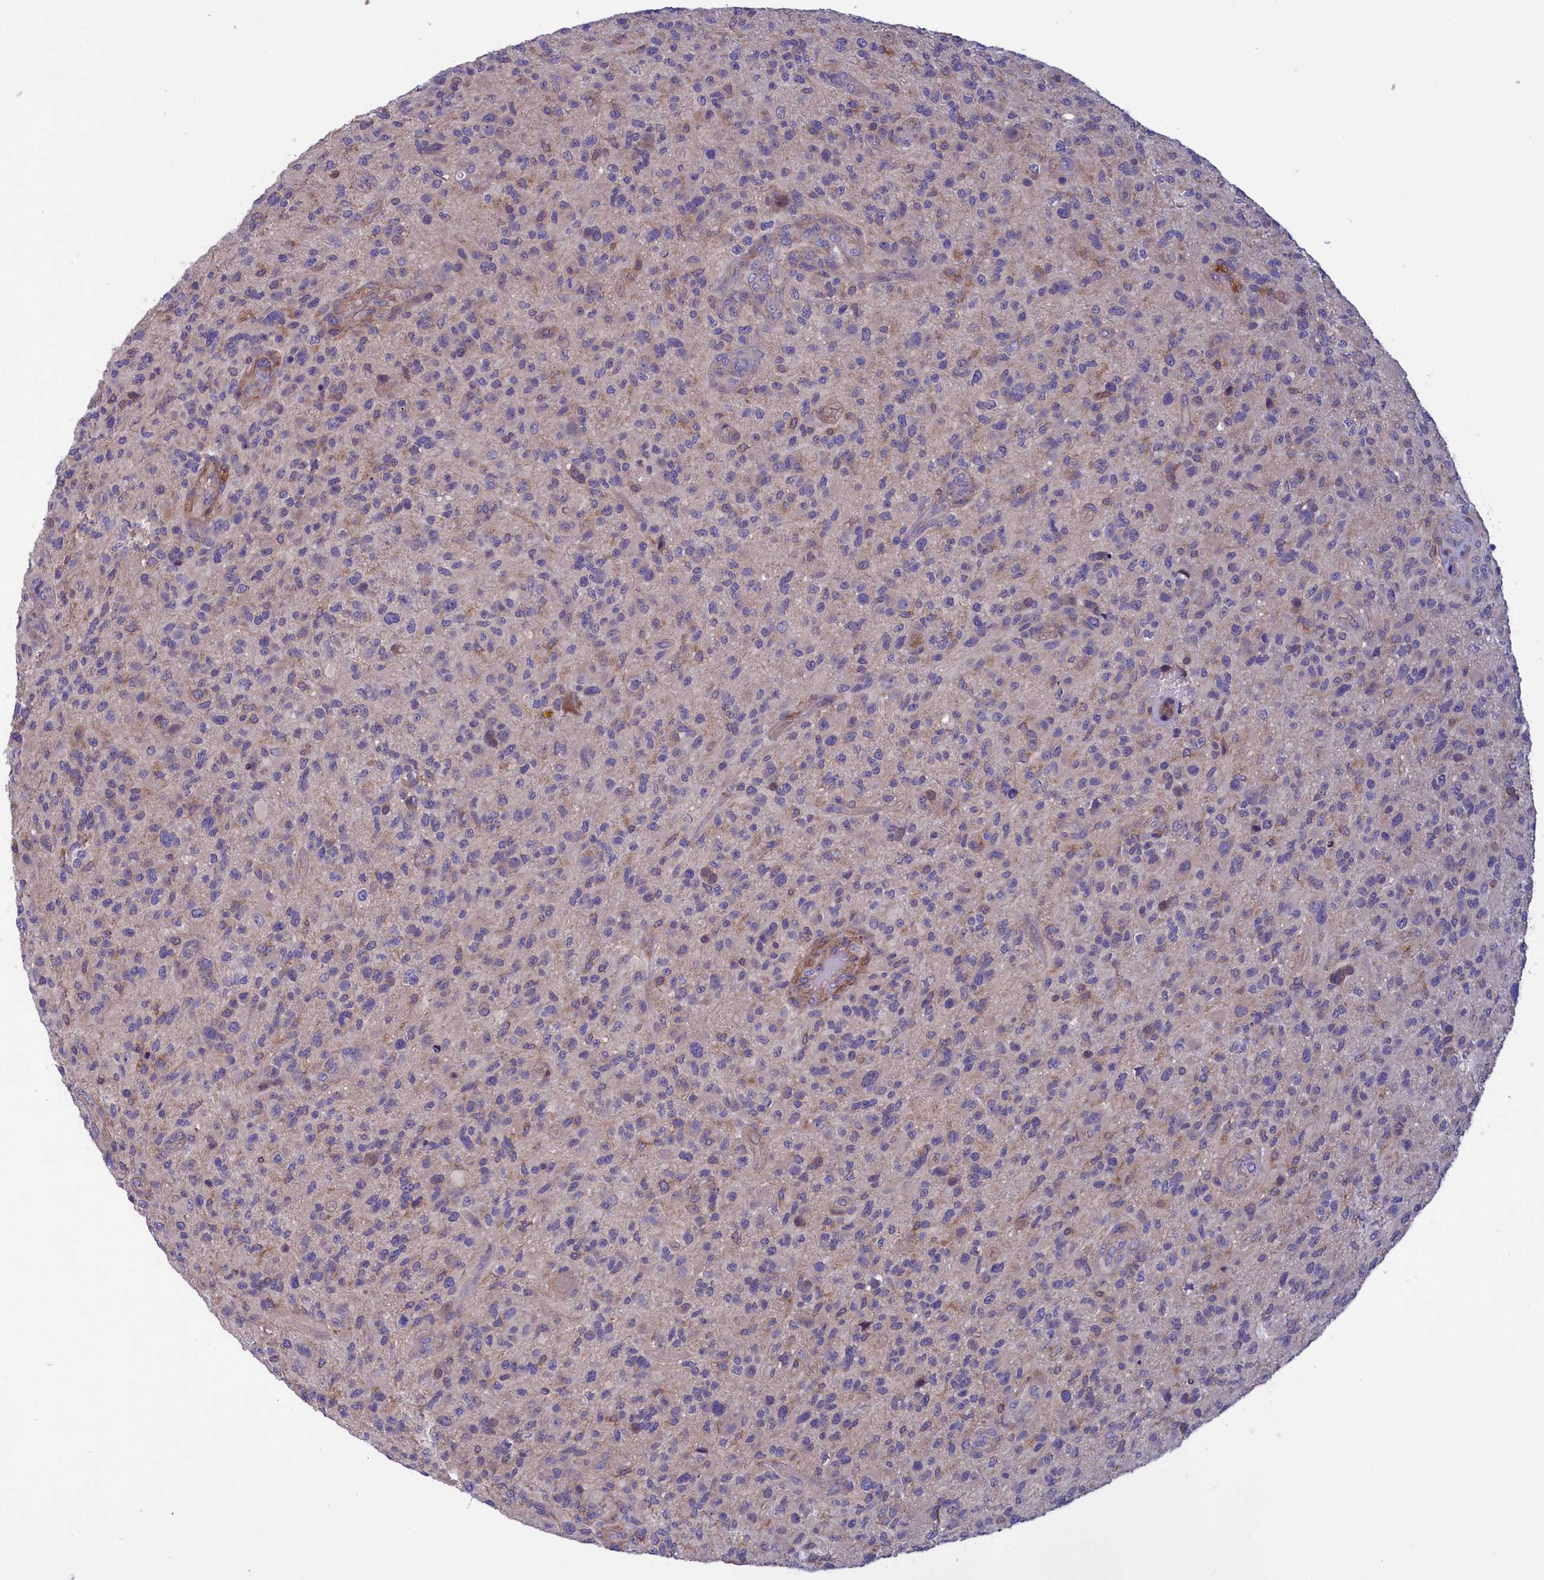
{"staining": {"intensity": "weak", "quantity": "<25%", "location": "cytoplasmic/membranous"}, "tissue": "glioma", "cell_type": "Tumor cells", "image_type": "cancer", "snomed": [{"axis": "morphology", "description": "Glioma, malignant, High grade"}, {"axis": "topography", "description": "Brain"}], "caption": "IHC histopathology image of malignant glioma (high-grade) stained for a protein (brown), which reveals no staining in tumor cells.", "gene": "AMDHD2", "patient": {"sex": "male", "age": 47}}